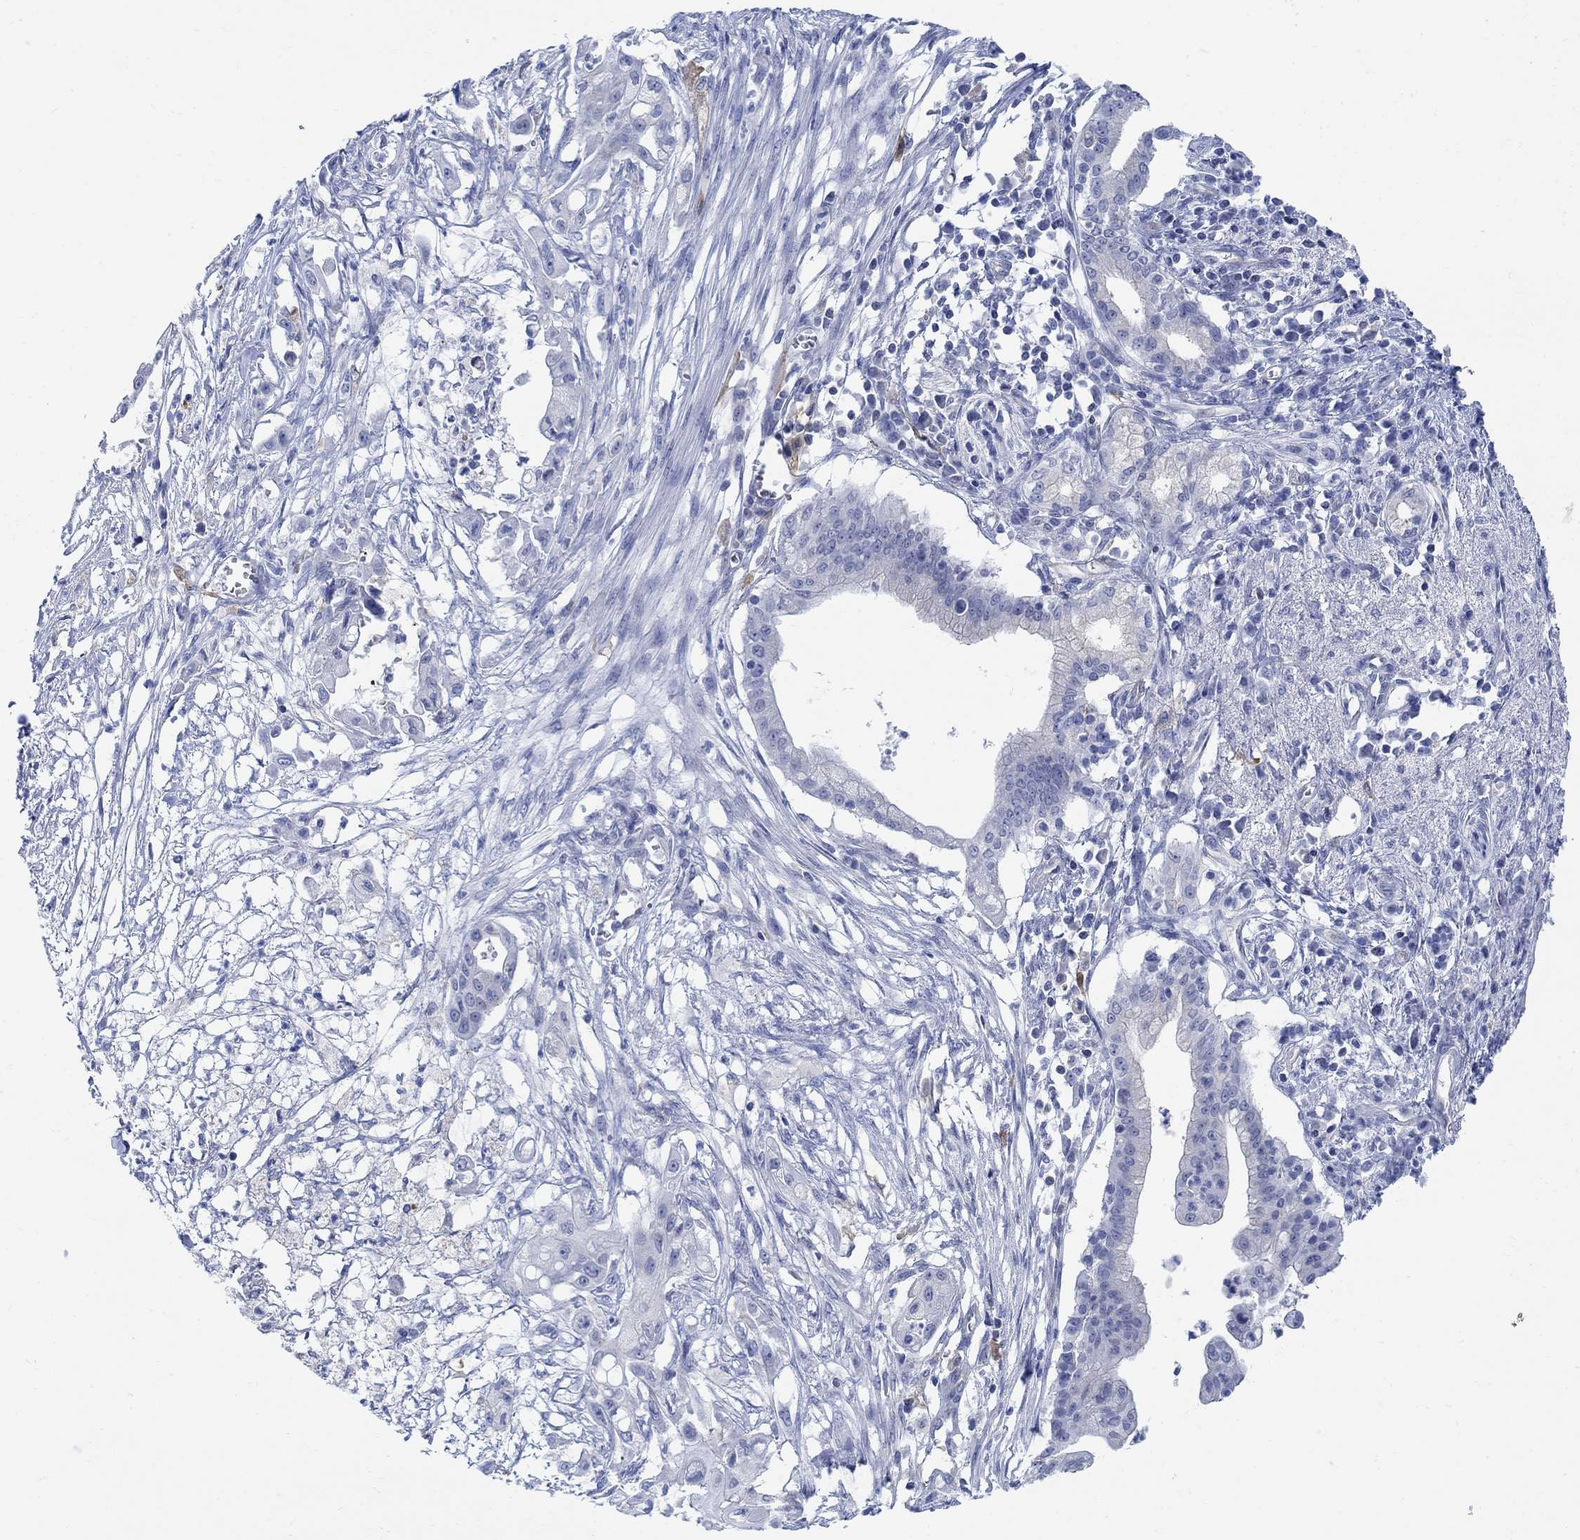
{"staining": {"intensity": "negative", "quantity": "none", "location": "none"}, "tissue": "pancreatic cancer", "cell_type": "Tumor cells", "image_type": "cancer", "snomed": [{"axis": "morphology", "description": "Normal tissue, NOS"}, {"axis": "morphology", "description": "Adenocarcinoma, NOS"}, {"axis": "topography", "description": "Pancreas"}], "caption": "This is a image of immunohistochemistry (IHC) staining of pancreatic cancer, which shows no positivity in tumor cells.", "gene": "PHF21B", "patient": {"sex": "female", "age": 58}}